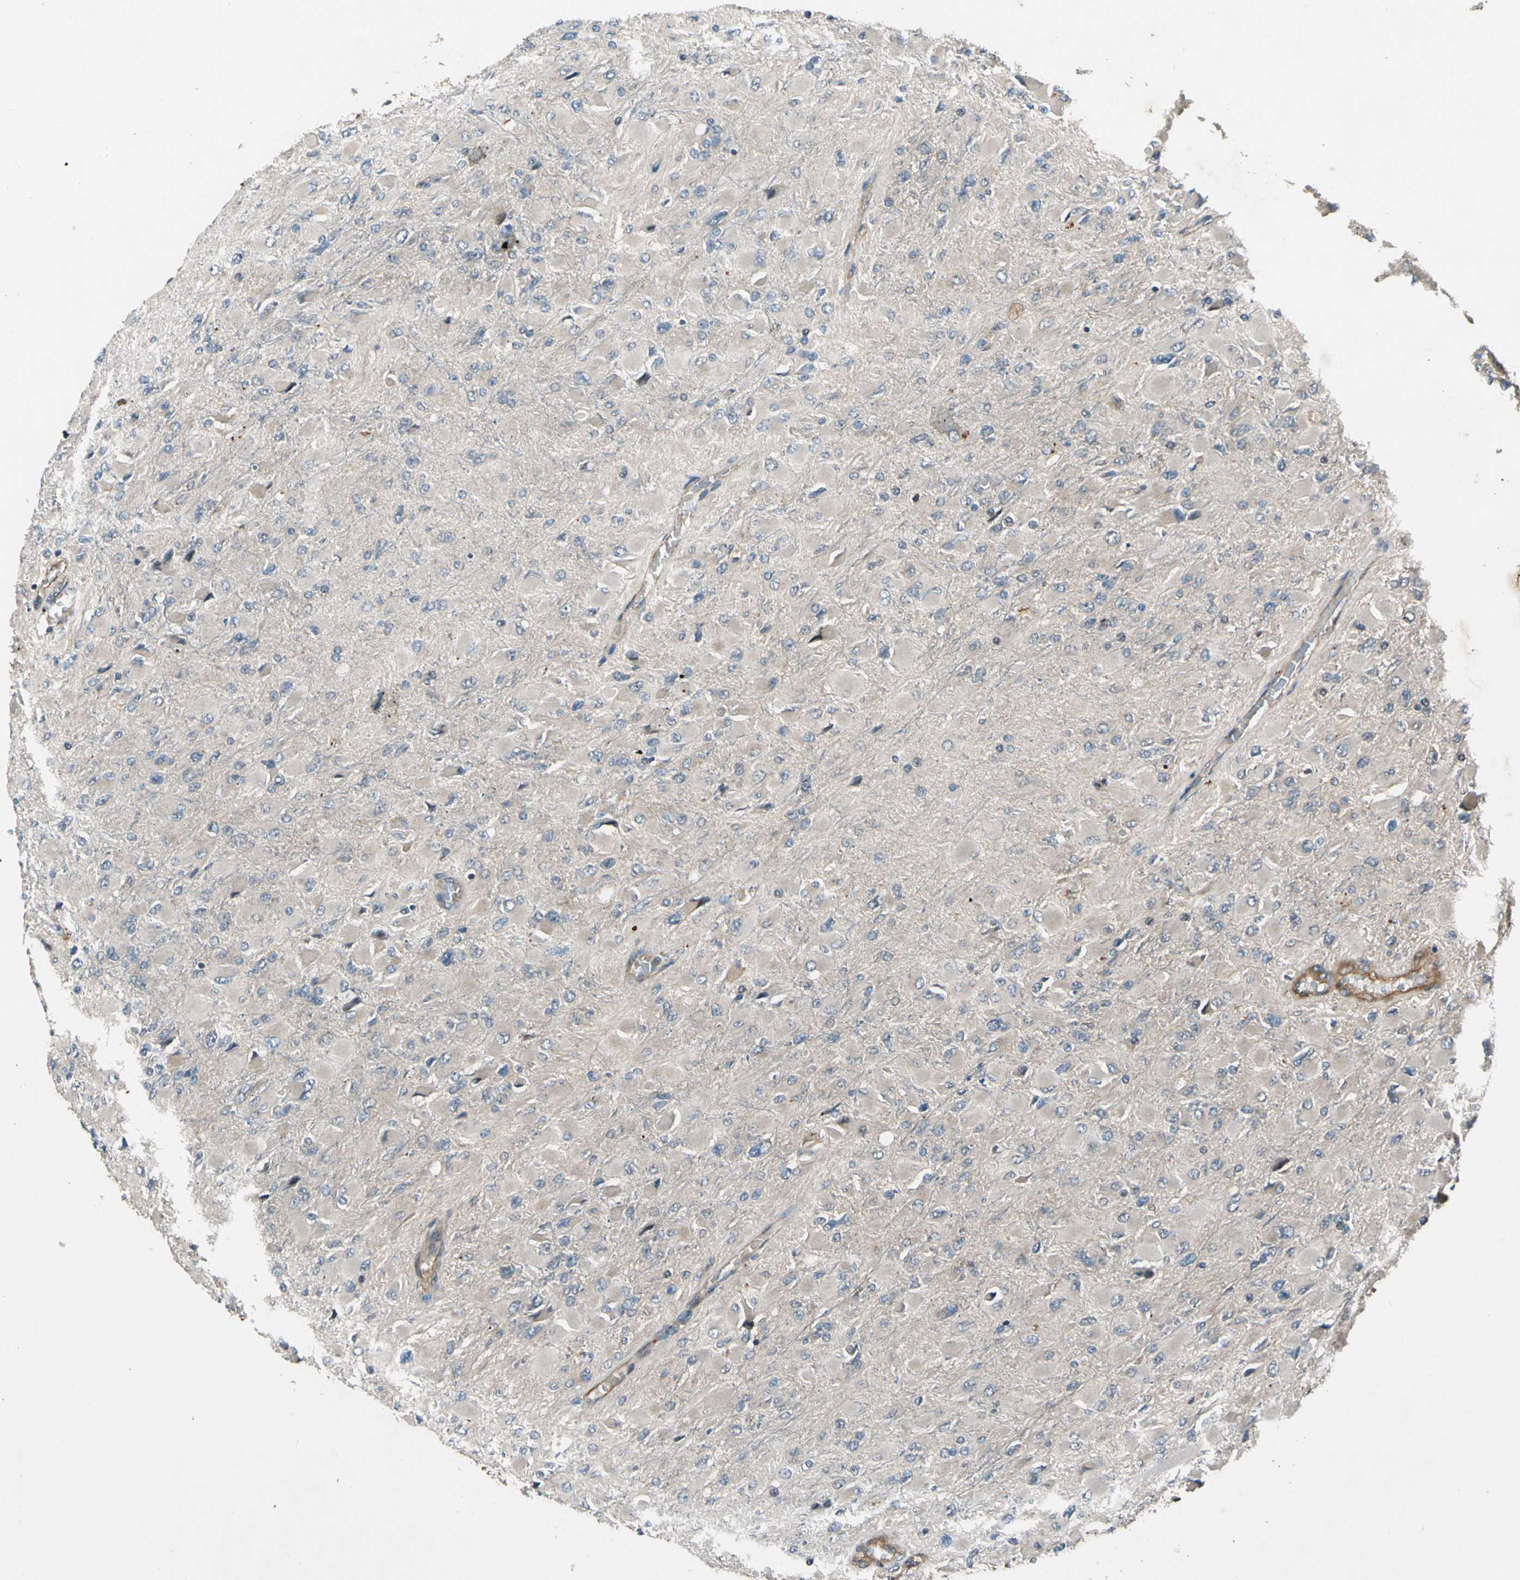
{"staining": {"intensity": "negative", "quantity": "none", "location": "none"}, "tissue": "glioma", "cell_type": "Tumor cells", "image_type": "cancer", "snomed": [{"axis": "morphology", "description": "Glioma, malignant, High grade"}, {"axis": "topography", "description": "Cerebral cortex"}], "caption": "Protein analysis of glioma displays no significant positivity in tumor cells.", "gene": "ROCK2", "patient": {"sex": "female", "age": 36}}